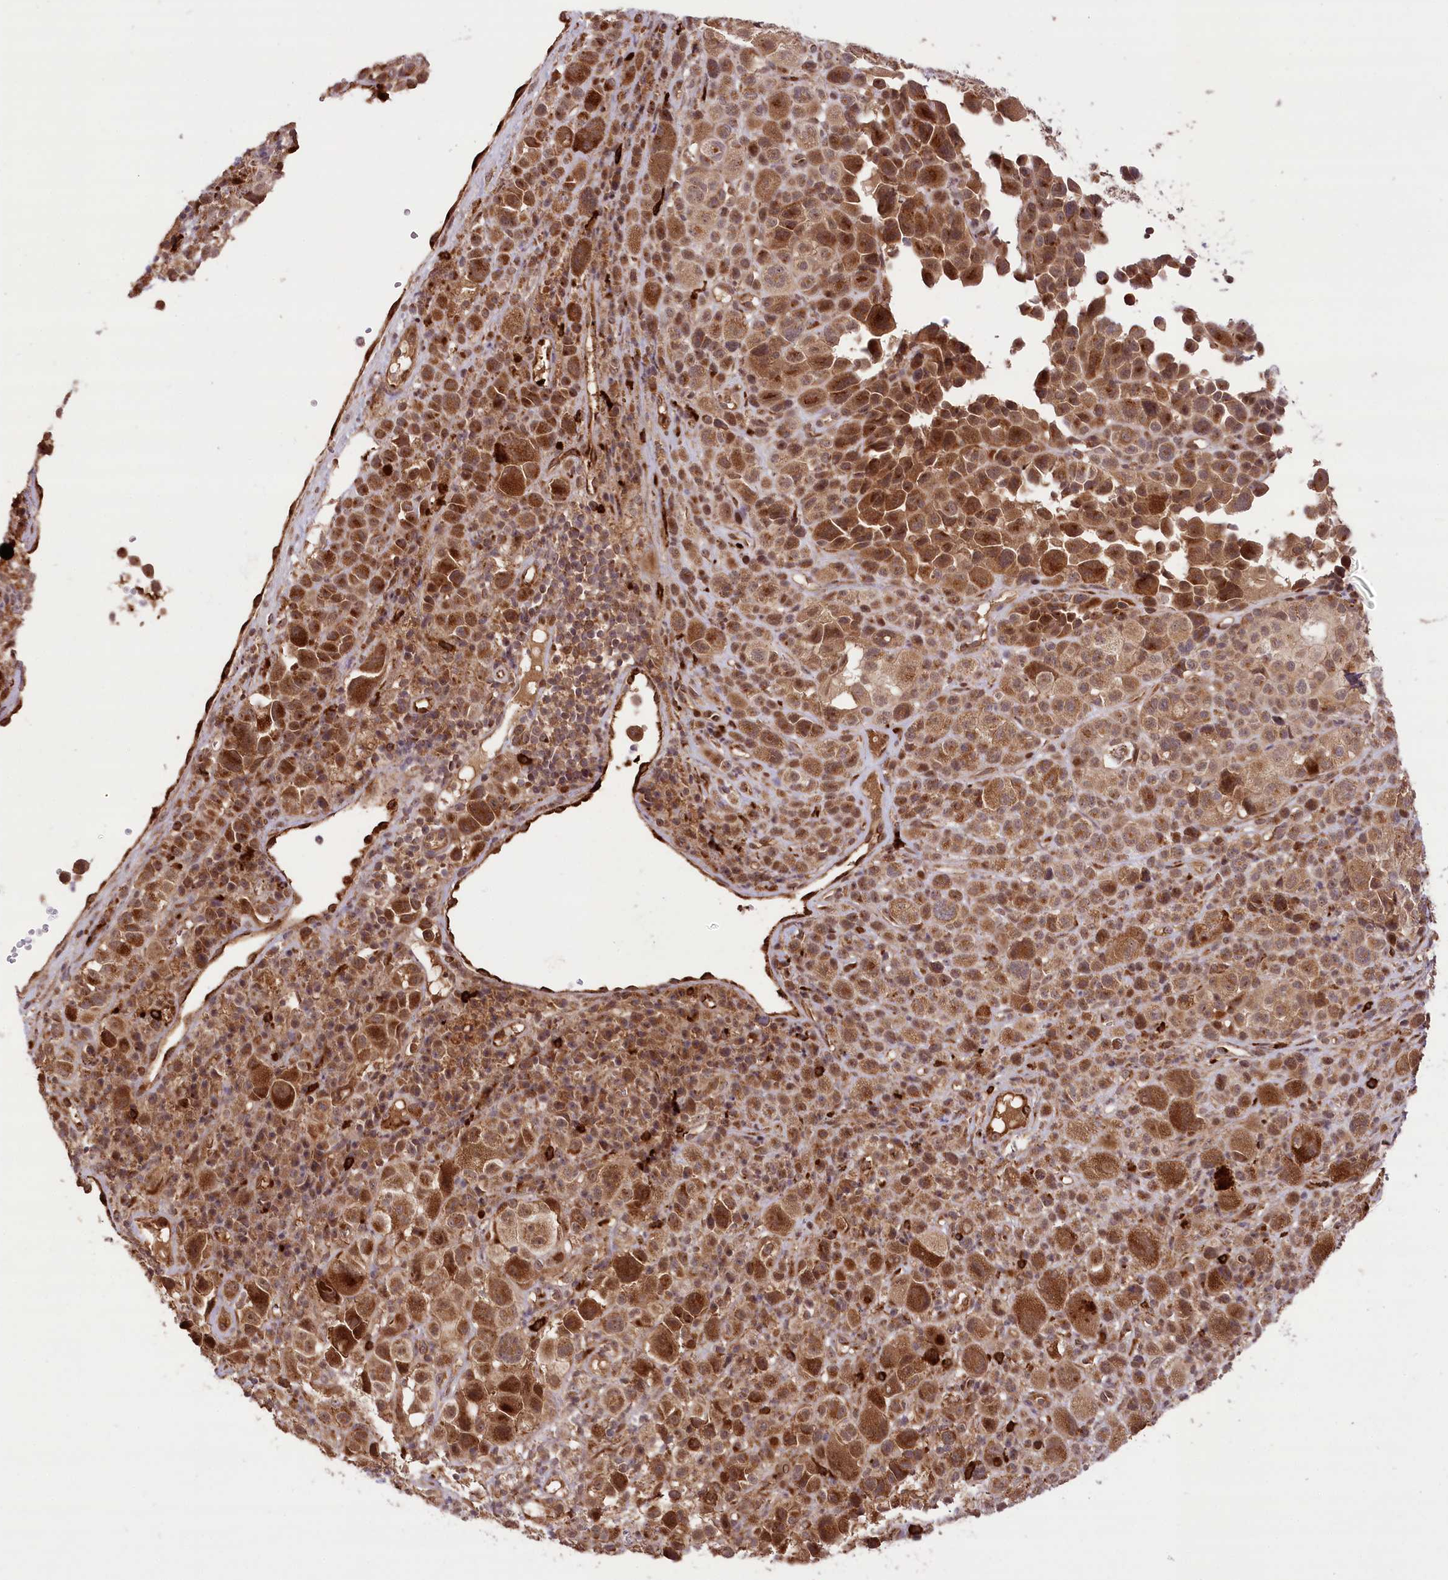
{"staining": {"intensity": "moderate", "quantity": ">75%", "location": "cytoplasmic/membranous,nuclear"}, "tissue": "melanoma", "cell_type": "Tumor cells", "image_type": "cancer", "snomed": [{"axis": "morphology", "description": "Malignant melanoma, NOS"}, {"axis": "topography", "description": "Skin of trunk"}], "caption": "Tumor cells reveal medium levels of moderate cytoplasmic/membranous and nuclear staining in approximately >75% of cells in malignant melanoma. The staining was performed using DAB to visualize the protein expression in brown, while the nuclei were stained in blue with hematoxylin (Magnification: 20x).", "gene": "CARD19", "patient": {"sex": "male", "age": 71}}